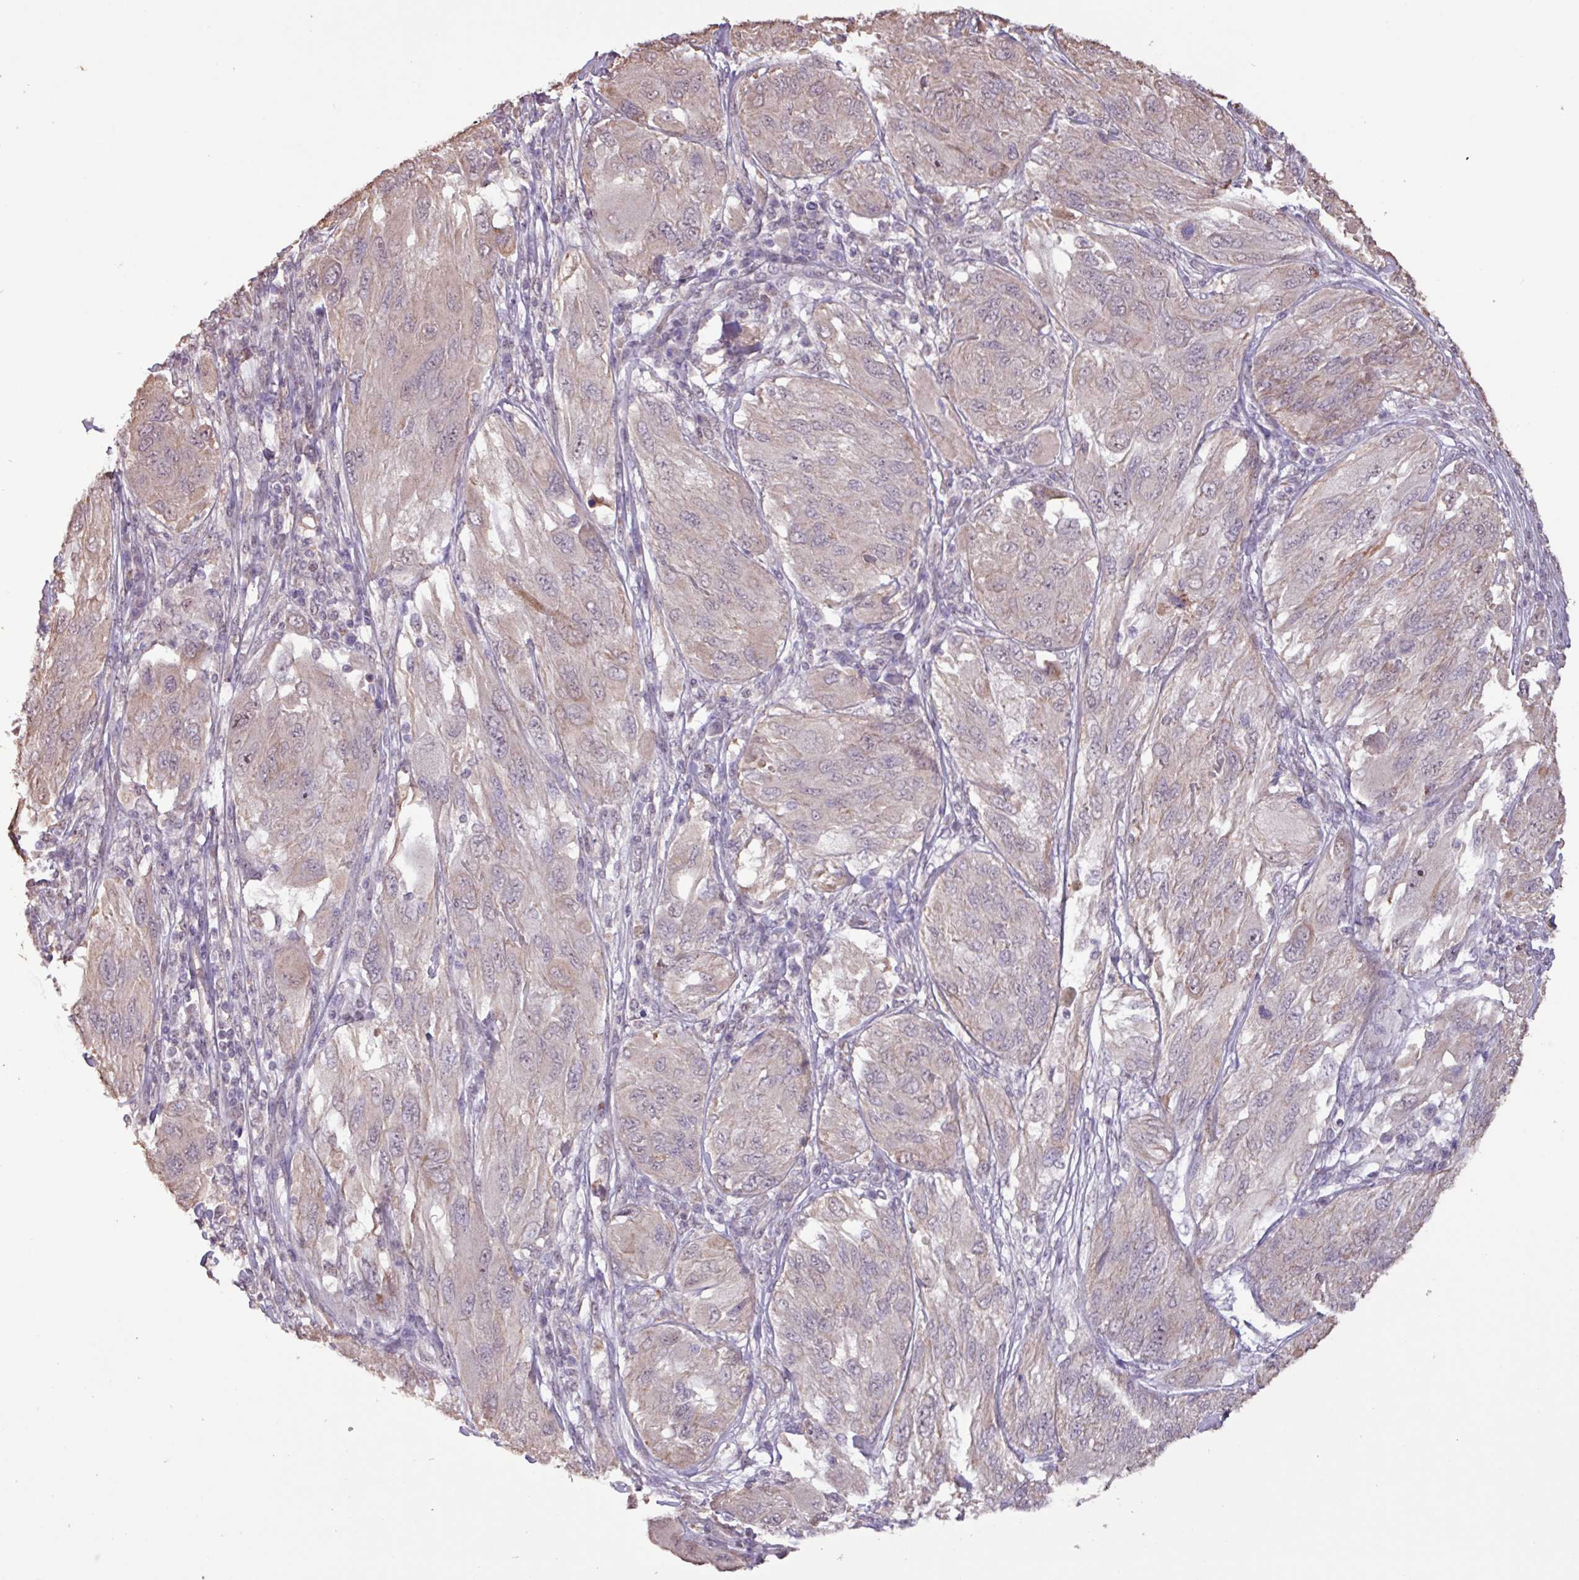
{"staining": {"intensity": "negative", "quantity": "none", "location": "none"}, "tissue": "melanoma", "cell_type": "Tumor cells", "image_type": "cancer", "snomed": [{"axis": "morphology", "description": "Malignant melanoma, NOS"}, {"axis": "topography", "description": "Skin"}], "caption": "Image shows no protein staining in tumor cells of malignant melanoma tissue.", "gene": "L3MBTL3", "patient": {"sex": "female", "age": 91}}